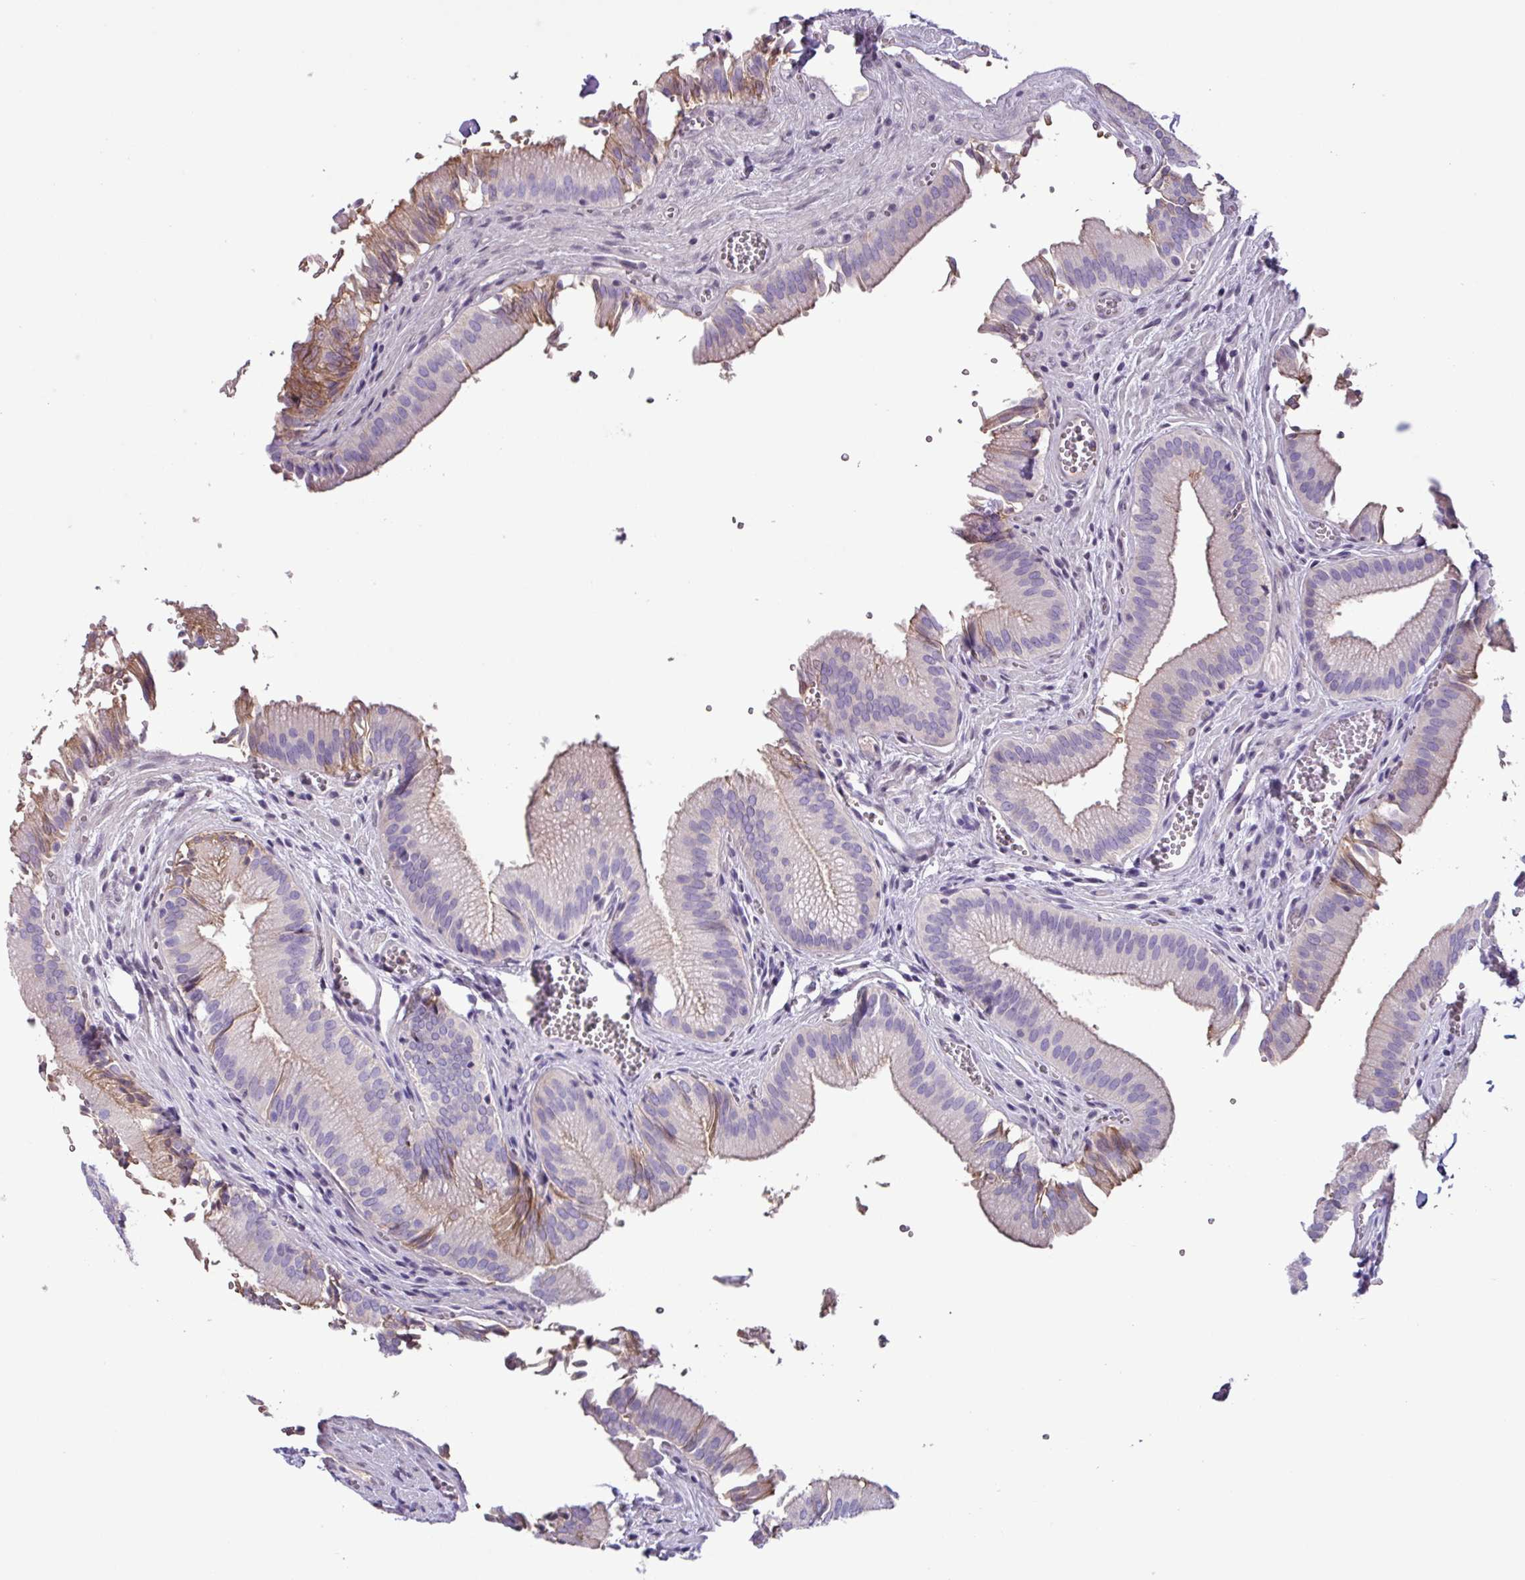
{"staining": {"intensity": "weak", "quantity": "<25%", "location": "cytoplasmic/membranous"}, "tissue": "gallbladder", "cell_type": "Glandular cells", "image_type": "normal", "snomed": [{"axis": "morphology", "description": "Normal tissue, NOS"}, {"axis": "topography", "description": "Gallbladder"}, {"axis": "topography", "description": "Peripheral nerve tissue"}], "caption": "IHC image of benign gallbladder: gallbladder stained with DAB (3,3'-diaminobenzidine) reveals no significant protein positivity in glandular cells. Nuclei are stained in blue.", "gene": "CYSTM1", "patient": {"sex": "male", "age": 17}}